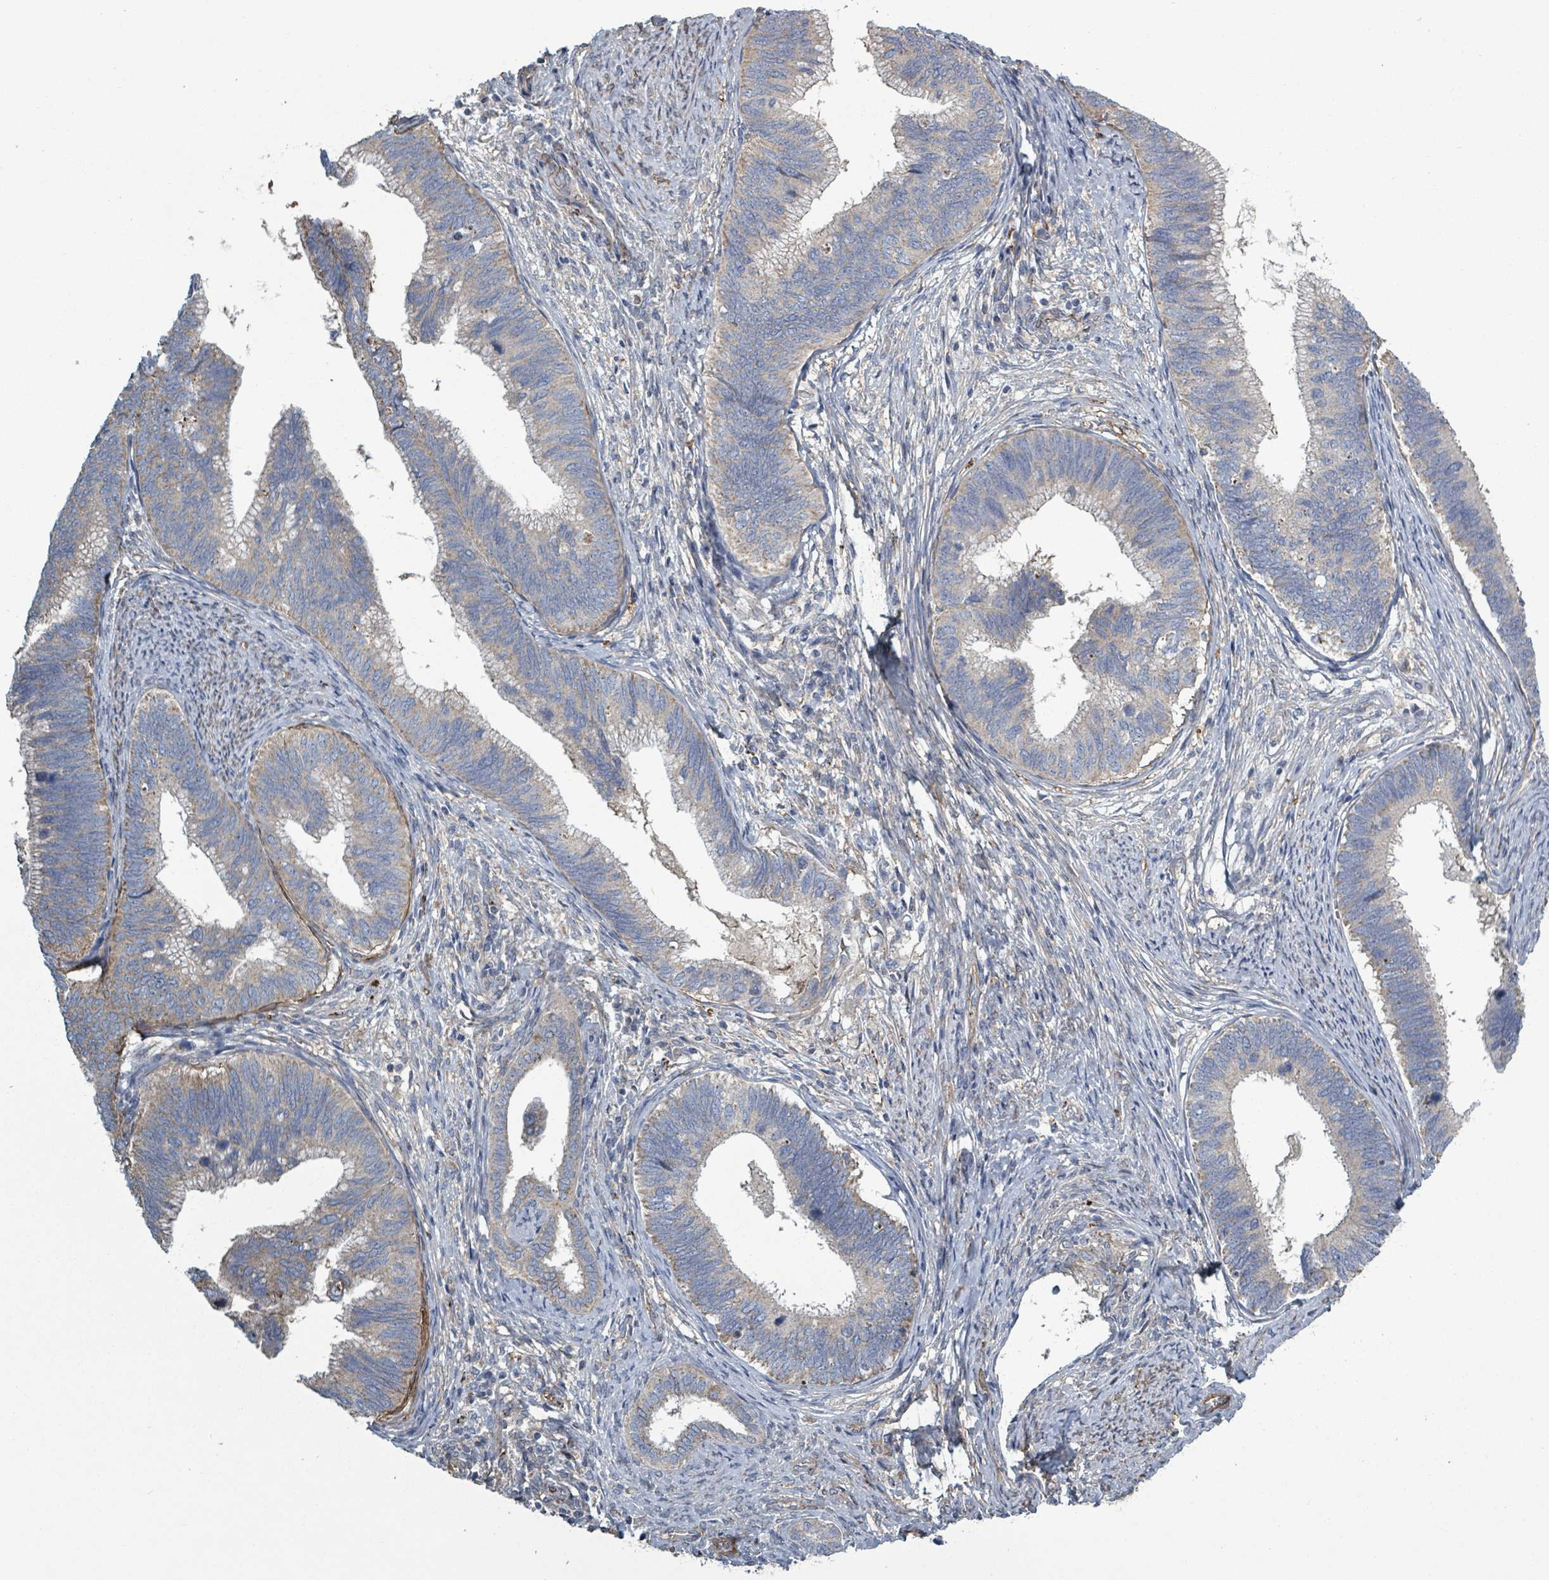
{"staining": {"intensity": "weak", "quantity": "<25%", "location": "cytoplasmic/membranous"}, "tissue": "cervical cancer", "cell_type": "Tumor cells", "image_type": "cancer", "snomed": [{"axis": "morphology", "description": "Adenocarcinoma, NOS"}, {"axis": "topography", "description": "Cervix"}], "caption": "The immunohistochemistry histopathology image has no significant expression in tumor cells of cervical cancer (adenocarcinoma) tissue.", "gene": "ADCK1", "patient": {"sex": "female", "age": 42}}